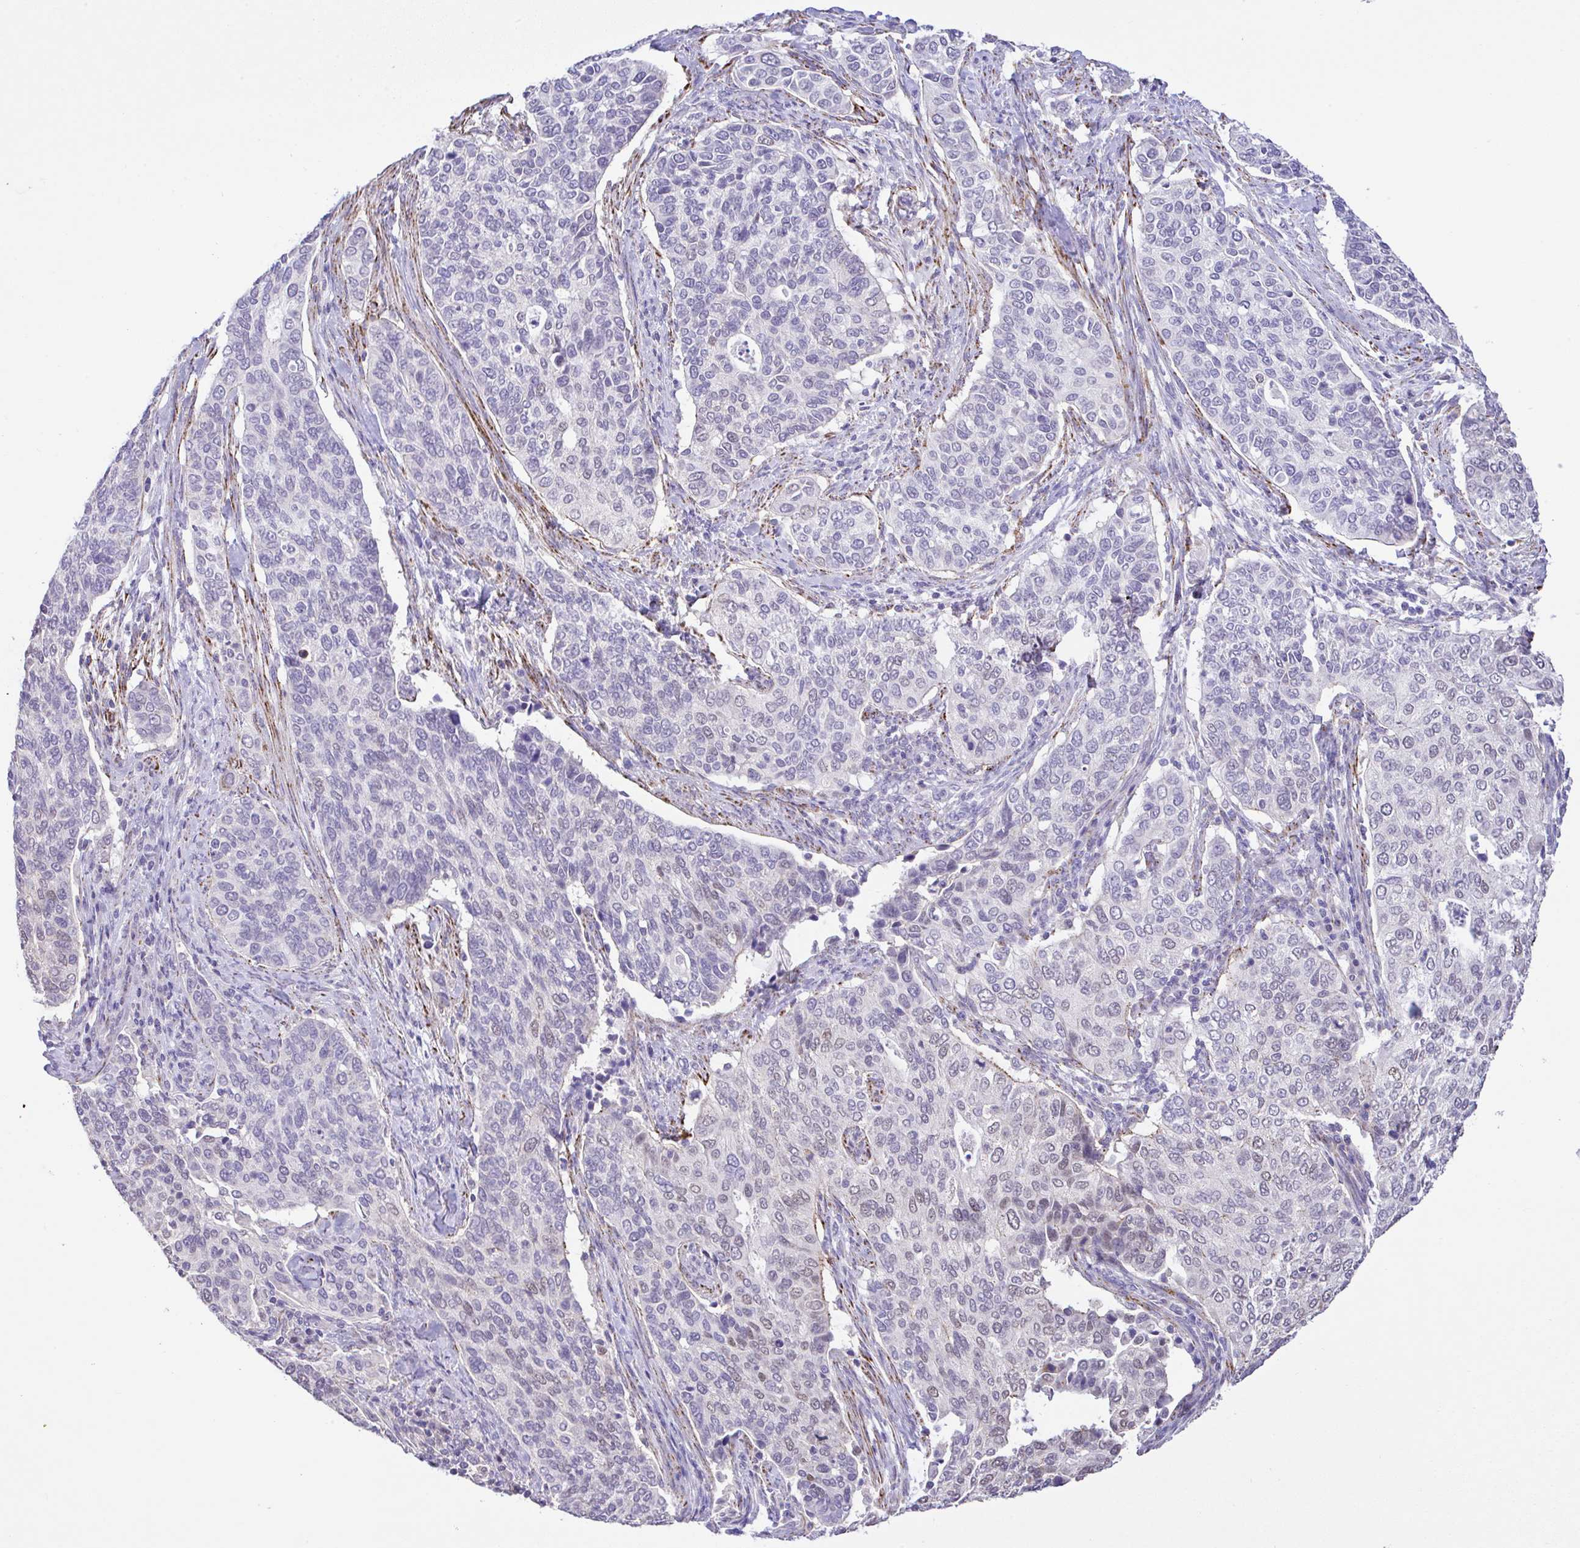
{"staining": {"intensity": "weak", "quantity": "<25%", "location": "nuclear"}, "tissue": "cervical cancer", "cell_type": "Tumor cells", "image_type": "cancer", "snomed": [{"axis": "morphology", "description": "Squamous cell carcinoma, NOS"}, {"axis": "topography", "description": "Cervix"}], "caption": "Human cervical cancer stained for a protein using immunohistochemistry (IHC) exhibits no expression in tumor cells.", "gene": "CTU1", "patient": {"sex": "female", "age": 38}}